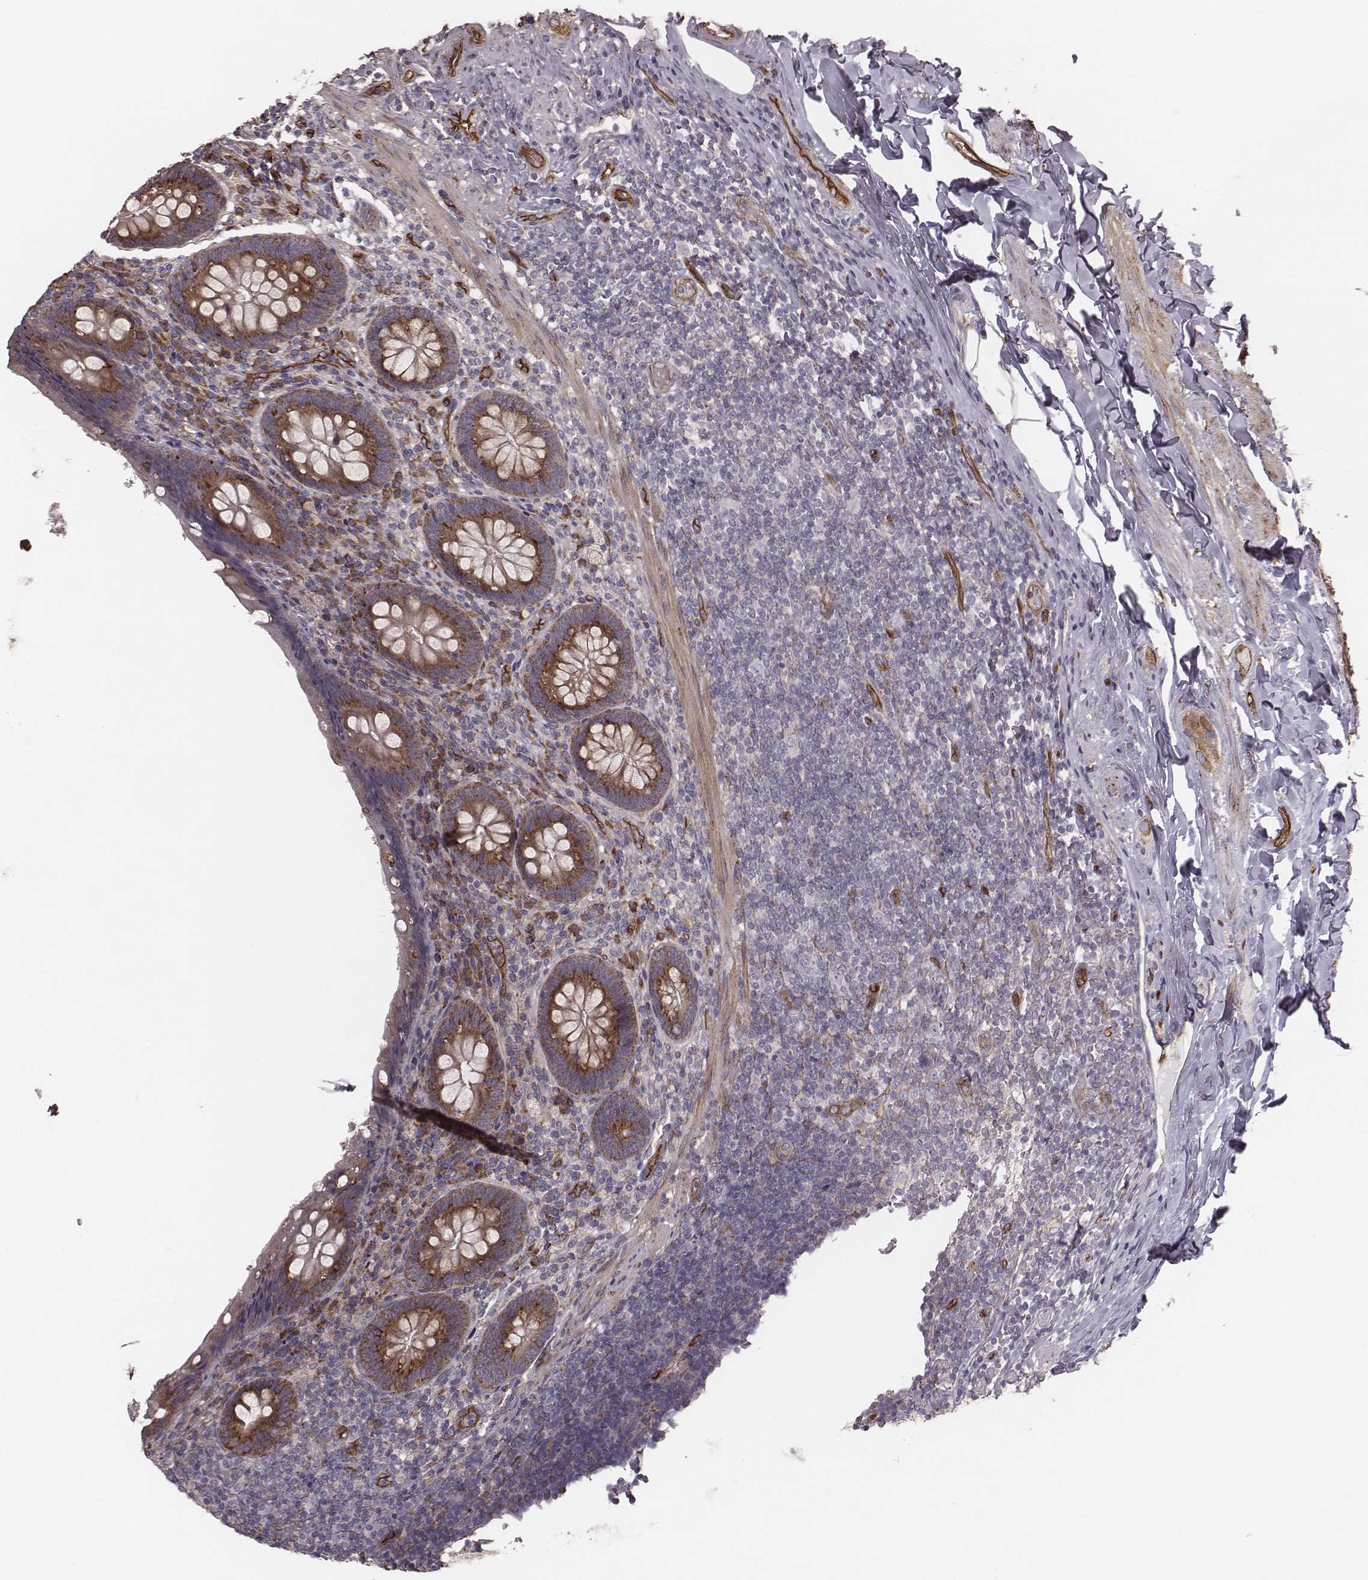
{"staining": {"intensity": "strong", "quantity": "25%-75%", "location": "cytoplasmic/membranous"}, "tissue": "appendix", "cell_type": "Glandular cells", "image_type": "normal", "snomed": [{"axis": "morphology", "description": "Normal tissue, NOS"}, {"axis": "topography", "description": "Appendix"}], "caption": "The micrograph demonstrates immunohistochemical staining of normal appendix. There is strong cytoplasmic/membranous staining is present in approximately 25%-75% of glandular cells. The protein of interest is stained brown, and the nuclei are stained in blue (DAB IHC with brightfield microscopy, high magnification).", "gene": "PALMD", "patient": {"sex": "male", "age": 47}}